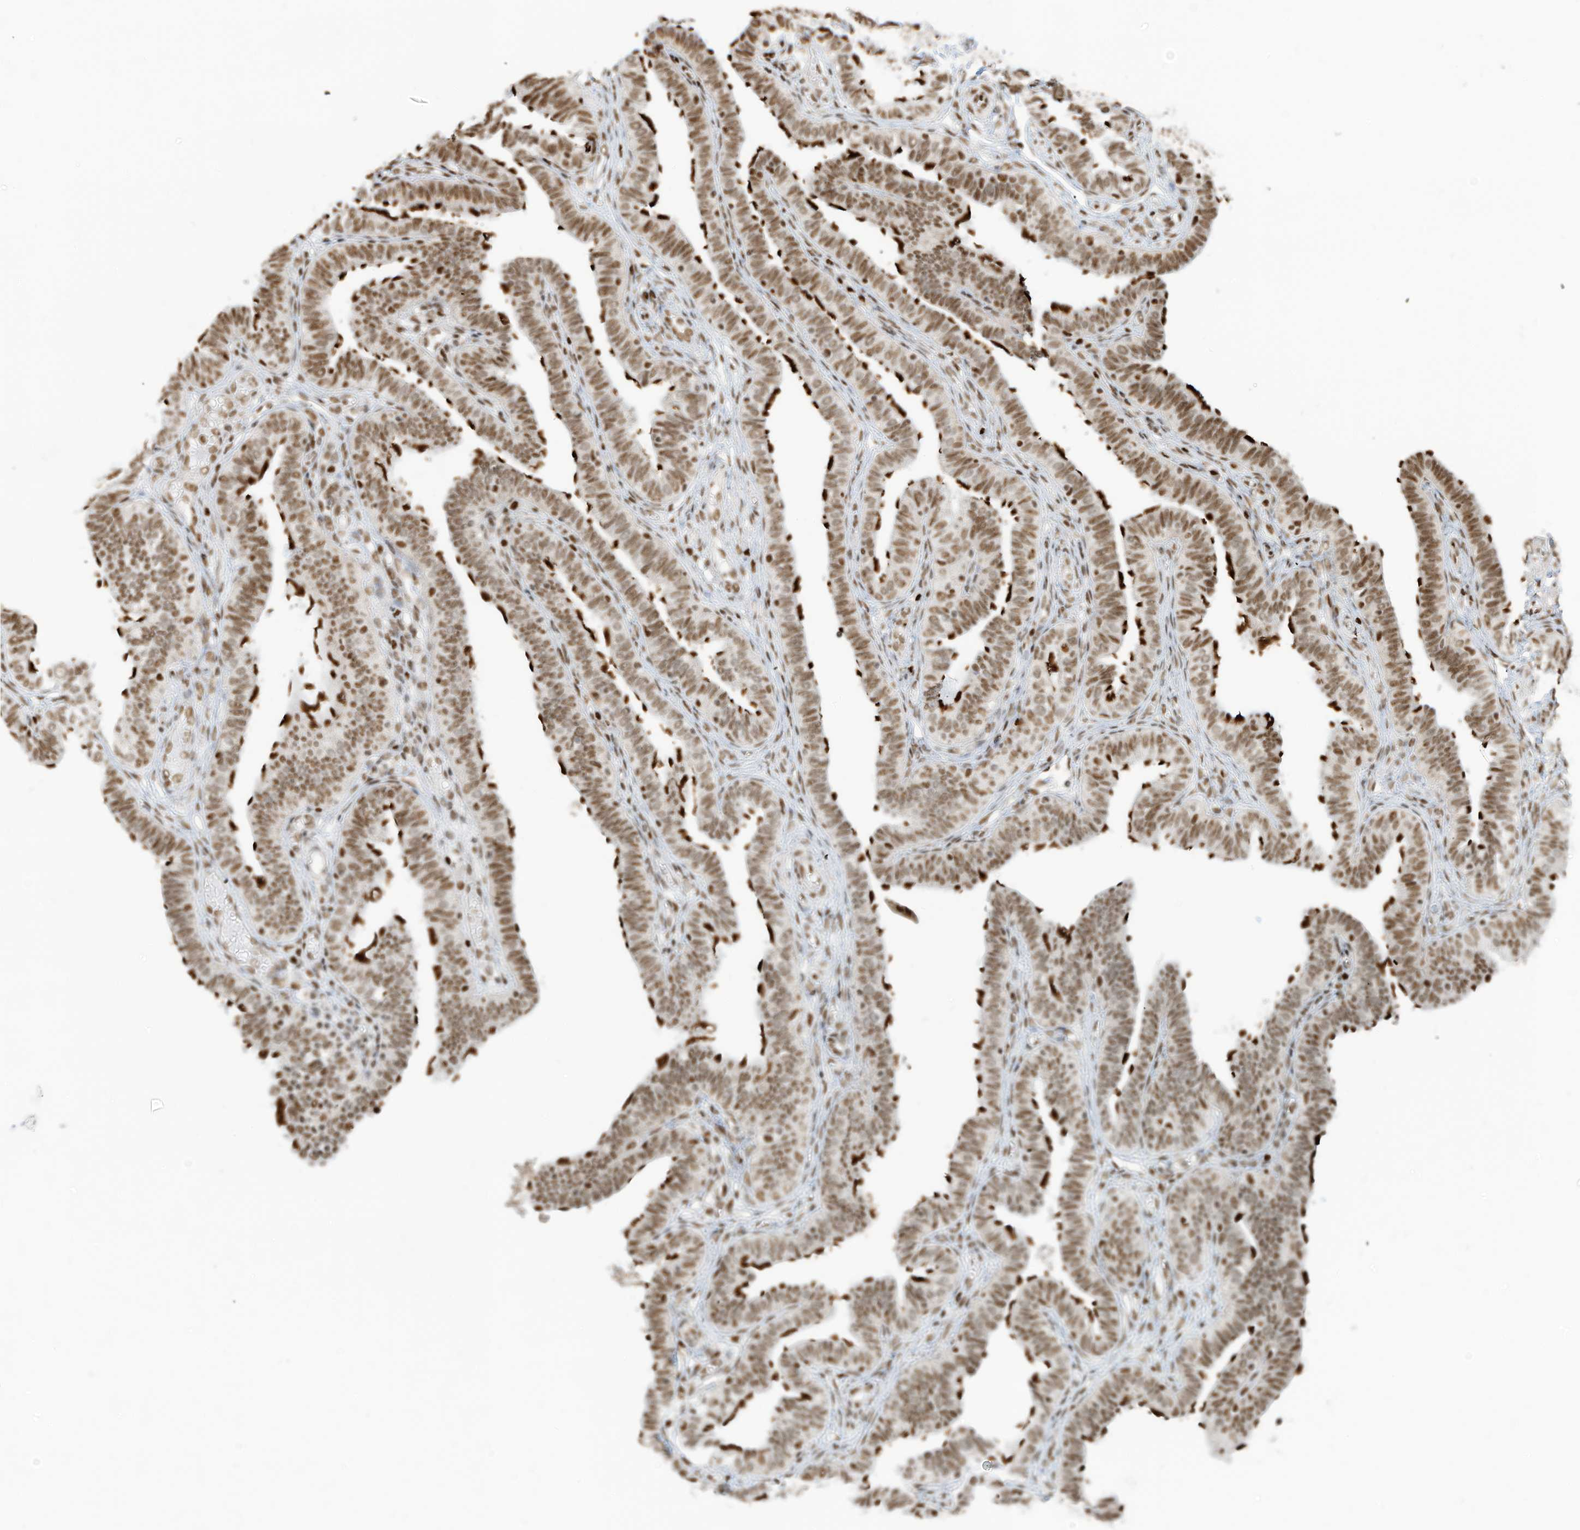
{"staining": {"intensity": "strong", "quantity": ">75%", "location": "cytoplasmic/membranous,nuclear"}, "tissue": "fallopian tube", "cell_type": "Glandular cells", "image_type": "normal", "snomed": [{"axis": "morphology", "description": "Normal tissue, NOS"}, {"axis": "topography", "description": "Fallopian tube"}], "caption": "IHC (DAB (3,3'-diaminobenzidine)) staining of benign fallopian tube displays strong cytoplasmic/membranous,nuclear protein expression in approximately >75% of glandular cells.", "gene": "SAMD15", "patient": {"sex": "female", "age": 39}}